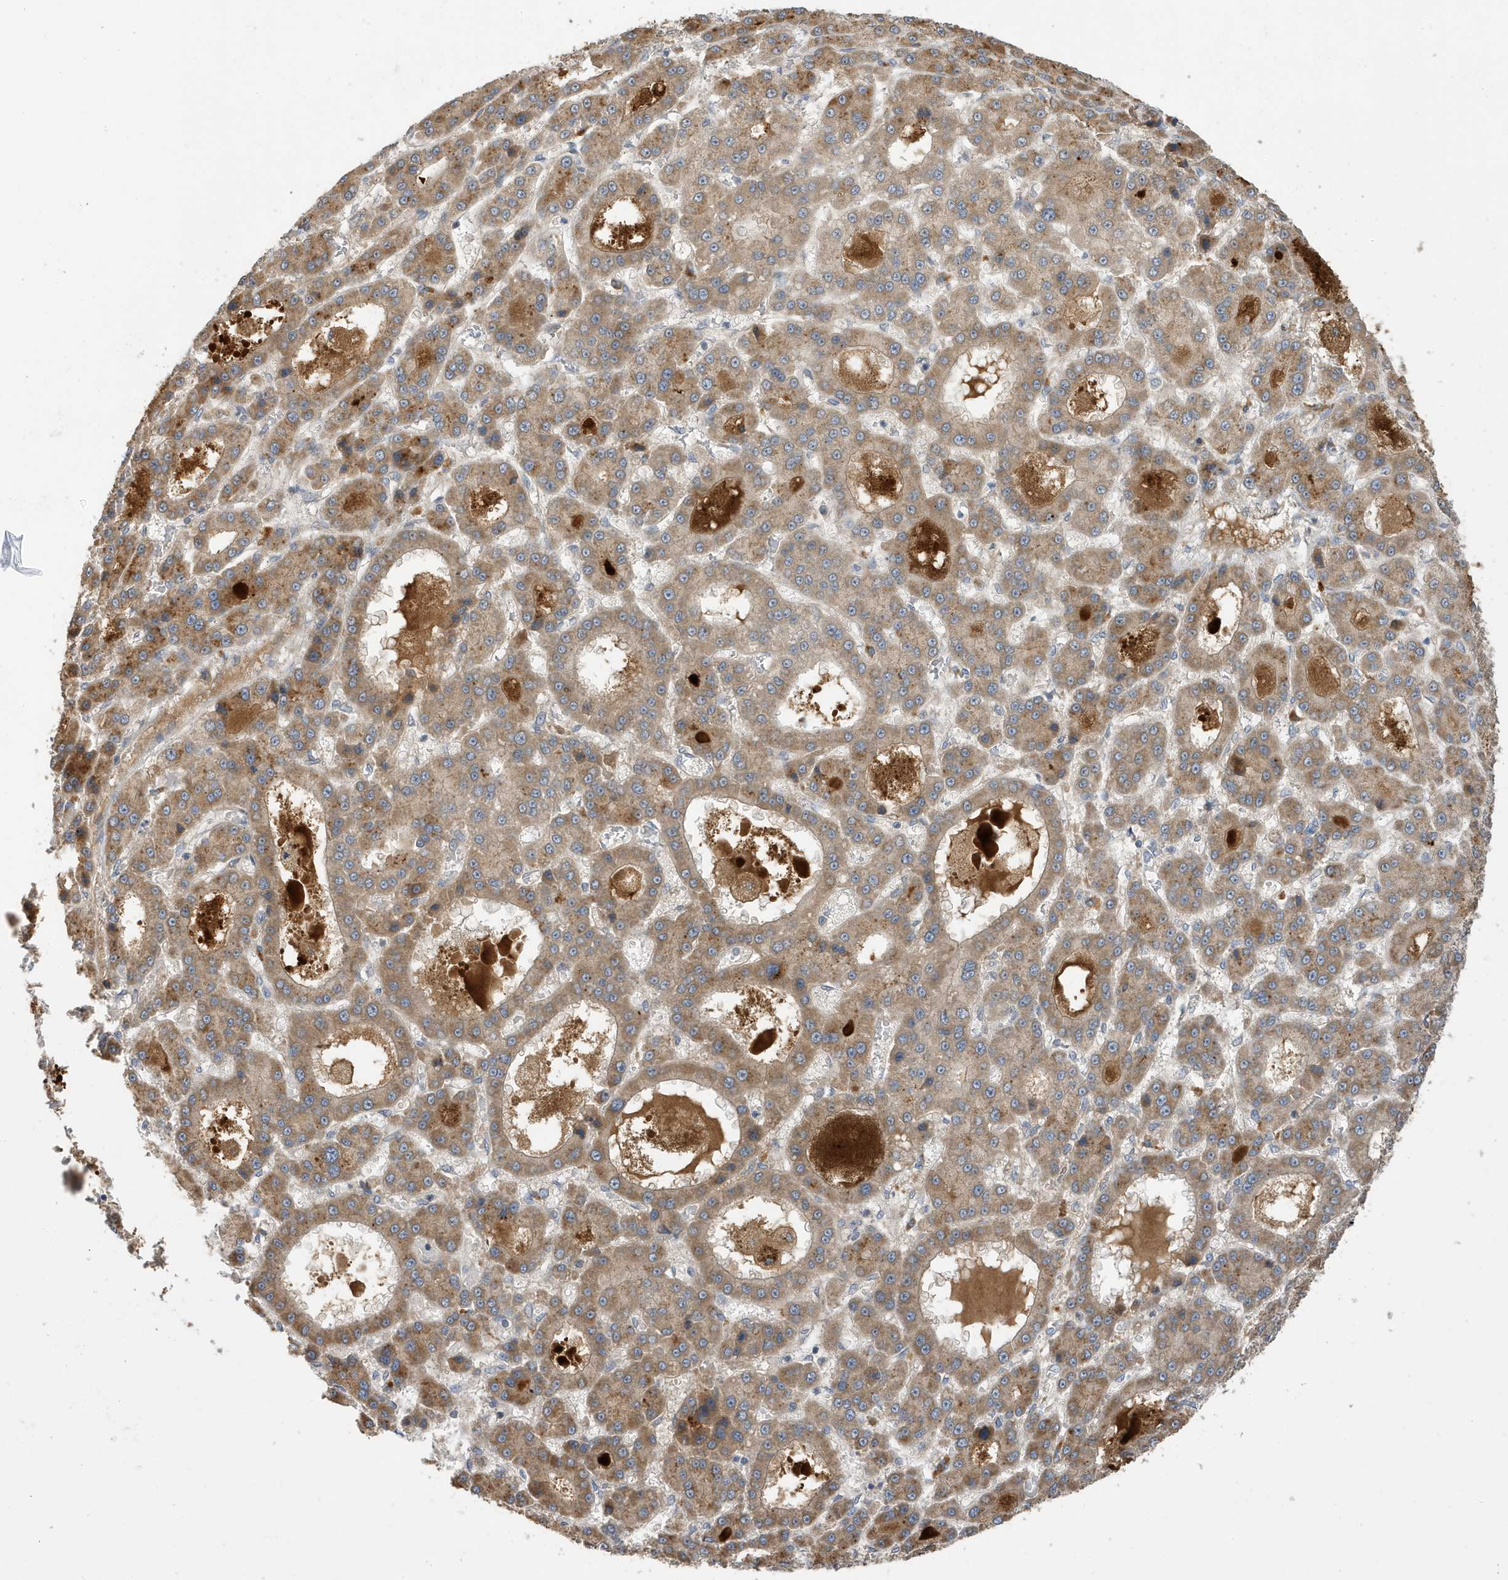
{"staining": {"intensity": "moderate", "quantity": ">75%", "location": "cytoplasmic/membranous"}, "tissue": "liver cancer", "cell_type": "Tumor cells", "image_type": "cancer", "snomed": [{"axis": "morphology", "description": "Carcinoma, Hepatocellular, NOS"}, {"axis": "topography", "description": "Liver"}], "caption": "An image of hepatocellular carcinoma (liver) stained for a protein exhibits moderate cytoplasmic/membranous brown staining in tumor cells.", "gene": "LAPTM4A", "patient": {"sex": "male", "age": 70}}